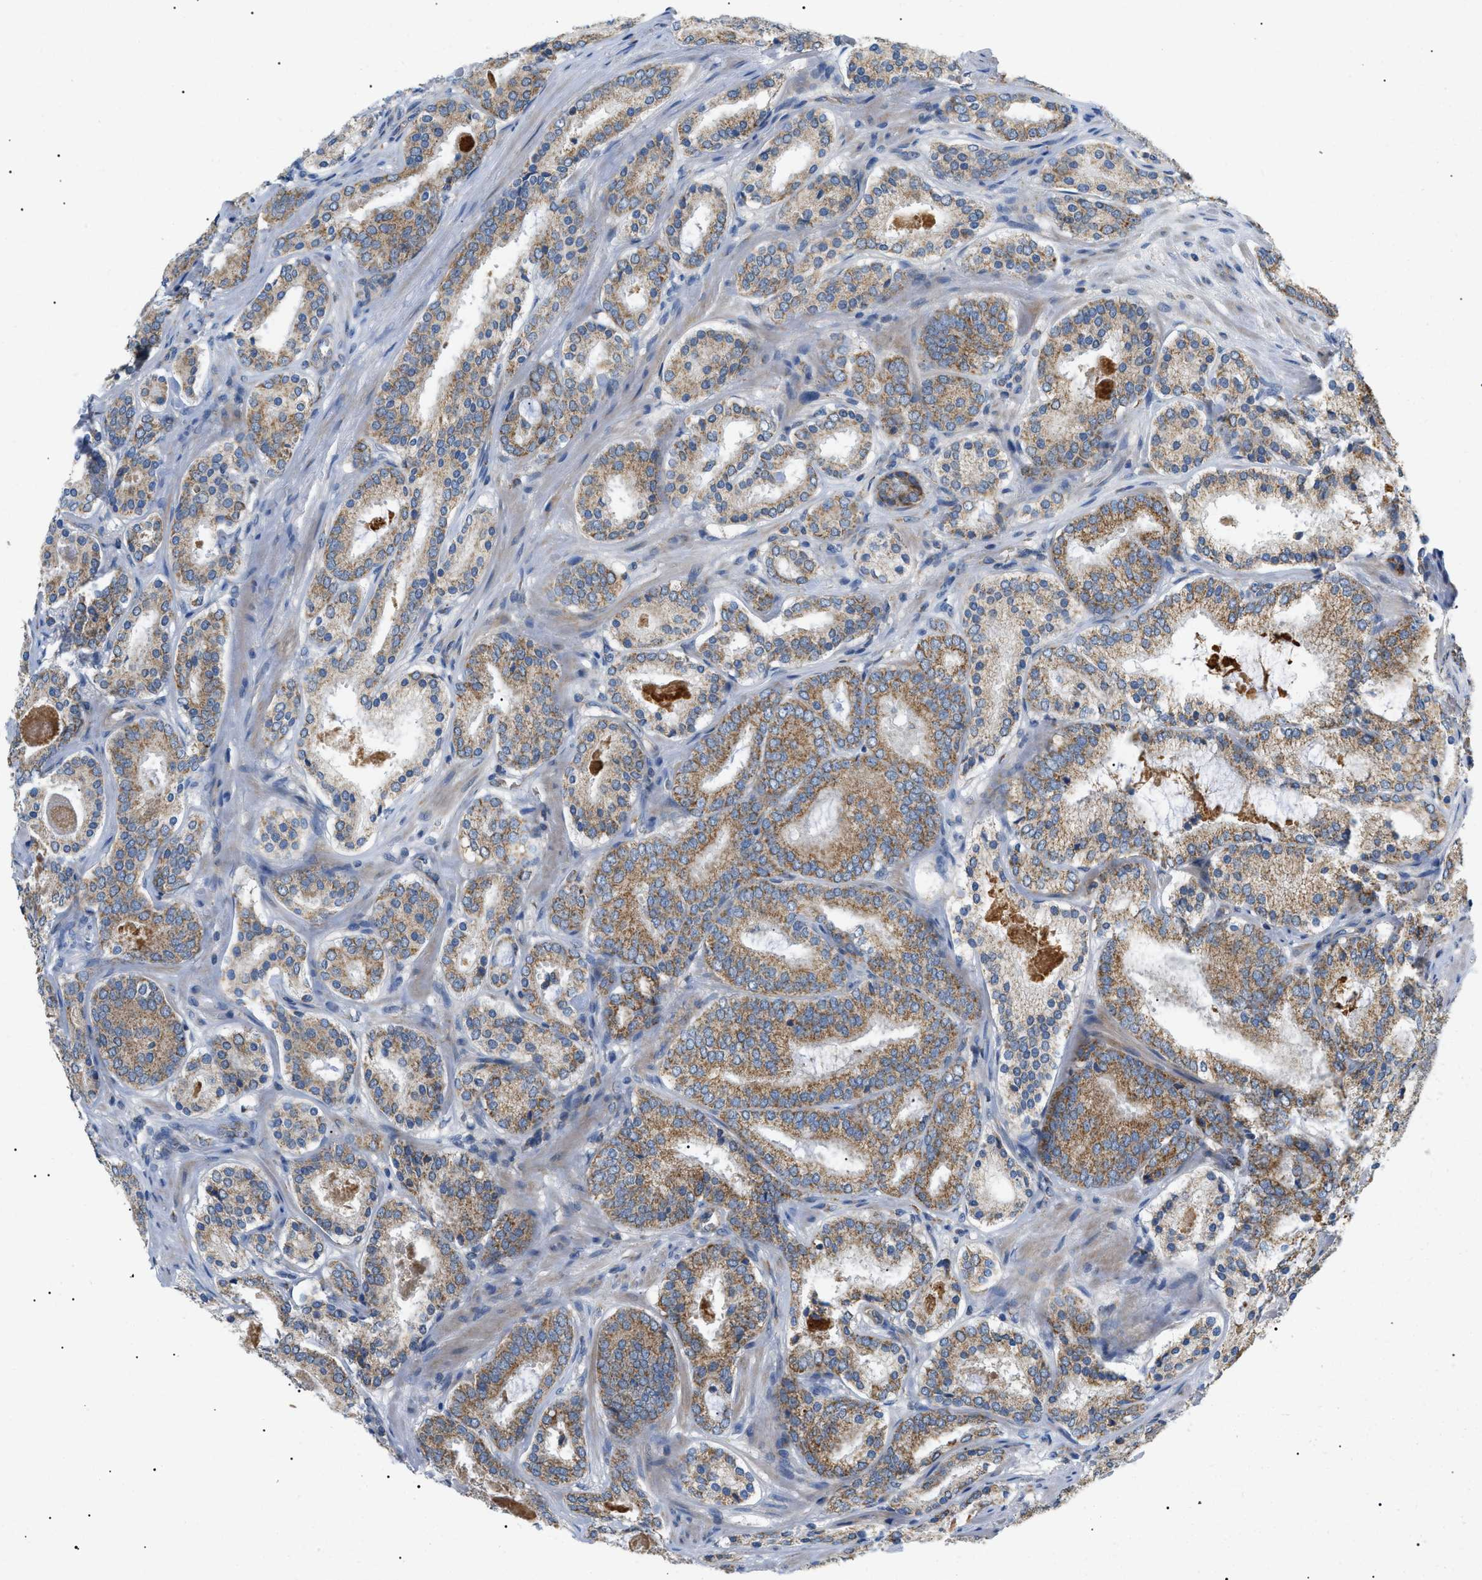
{"staining": {"intensity": "moderate", "quantity": ">75%", "location": "cytoplasmic/membranous"}, "tissue": "prostate cancer", "cell_type": "Tumor cells", "image_type": "cancer", "snomed": [{"axis": "morphology", "description": "Adenocarcinoma, Low grade"}, {"axis": "topography", "description": "Prostate"}], "caption": "Prostate low-grade adenocarcinoma stained with DAB IHC demonstrates medium levels of moderate cytoplasmic/membranous expression in approximately >75% of tumor cells.", "gene": "TOMM6", "patient": {"sex": "male", "age": 69}}